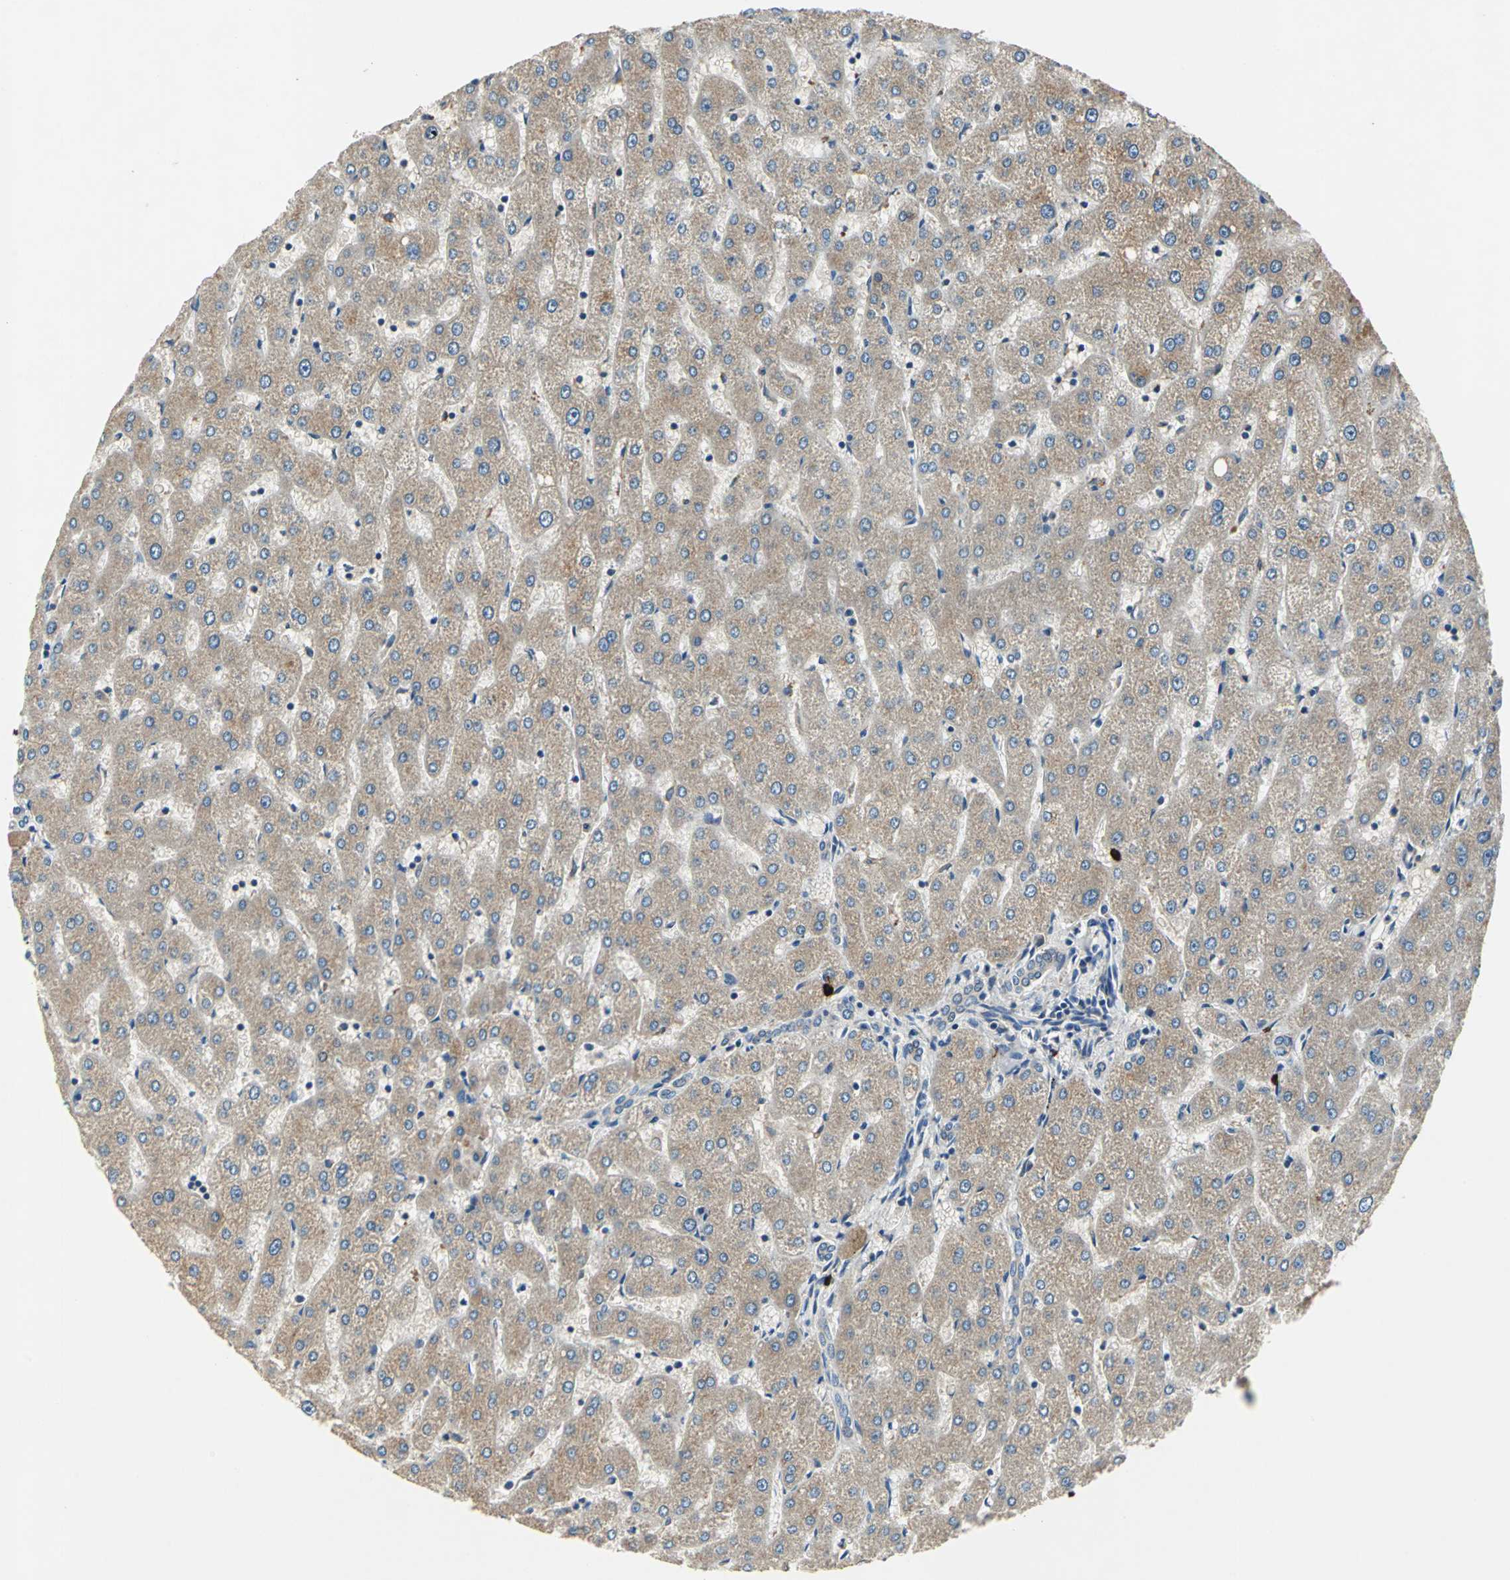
{"staining": {"intensity": "weak", "quantity": ">75%", "location": "cytoplasmic/membranous"}, "tissue": "liver", "cell_type": "Cholangiocytes", "image_type": "normal", "snomed": [{"axis": "morphology", "description": "Normal tissue, NOS"}, {"axis": "topography", "description": "Liver"}], "caption": "DAB (3,3'-diaminobenzidine) immunohistochemical staining of normal human liver exhibits weak cytoplasmic/membranous protein staining in approximately >75% of cholangiocytes. The staining is performed using DAB brown chromogen to label protein expression. The nuclei are counter-stained blue using hematoxylin.", "gene": "SLC19A2", "patient": {"sex": "male", "age": 67}}